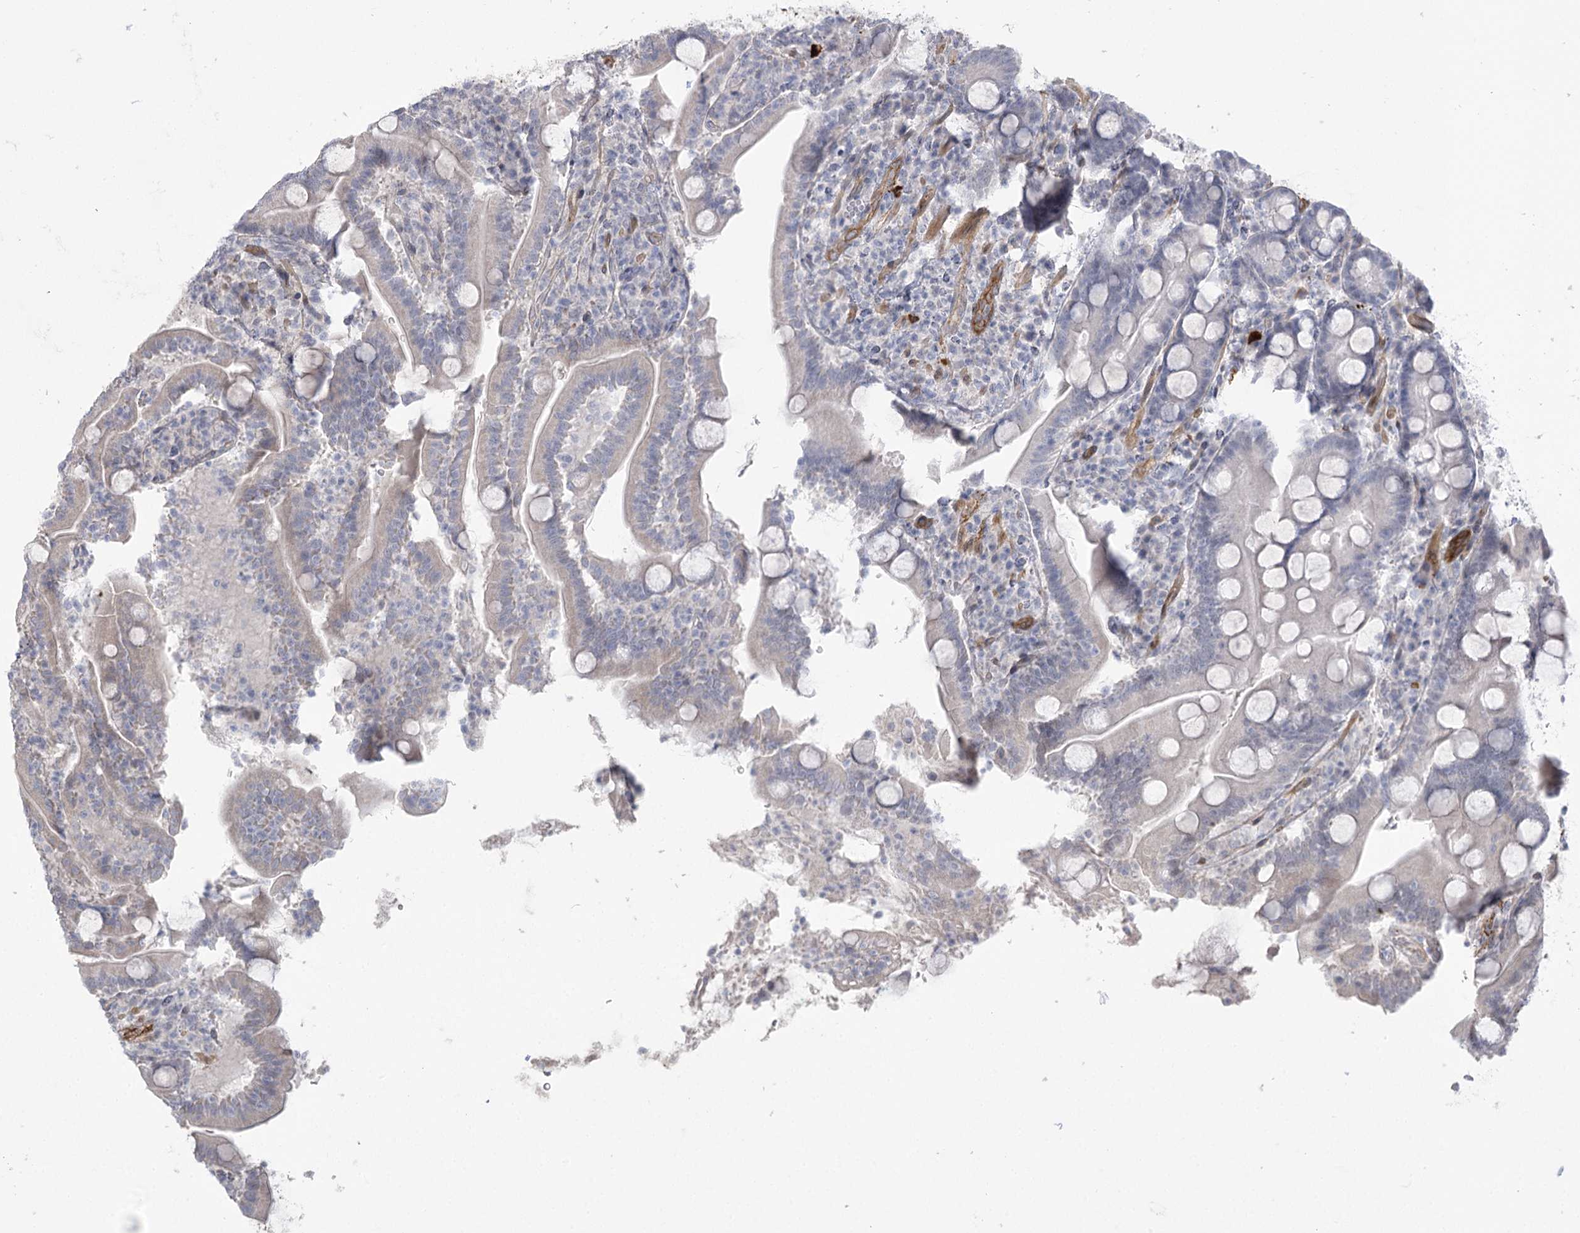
{"staining": {"intensity": "strong", "quantity": "<25%", "location": "cytoplasmic/membranous"}, "tissue": "duodenum", "cell_type": "Glandular cells", "image_type": "normal", "snomed": [{"axis": "morphology", "description": "Normal tissue, NOS"}, {"axis": "topography", "description": "Duodenum"}], "caption": "Immunohistochemical staining of unremarkable human duodenum demonstrates <25% levels of strong cytoplasmic/membranous protein positivity in approximately <25% of glandular cells. (Brightfield microscopy of DAB IHC at high magnification).", "gene": "AMTN", "patient": {"sex": "male", "age": 35}}